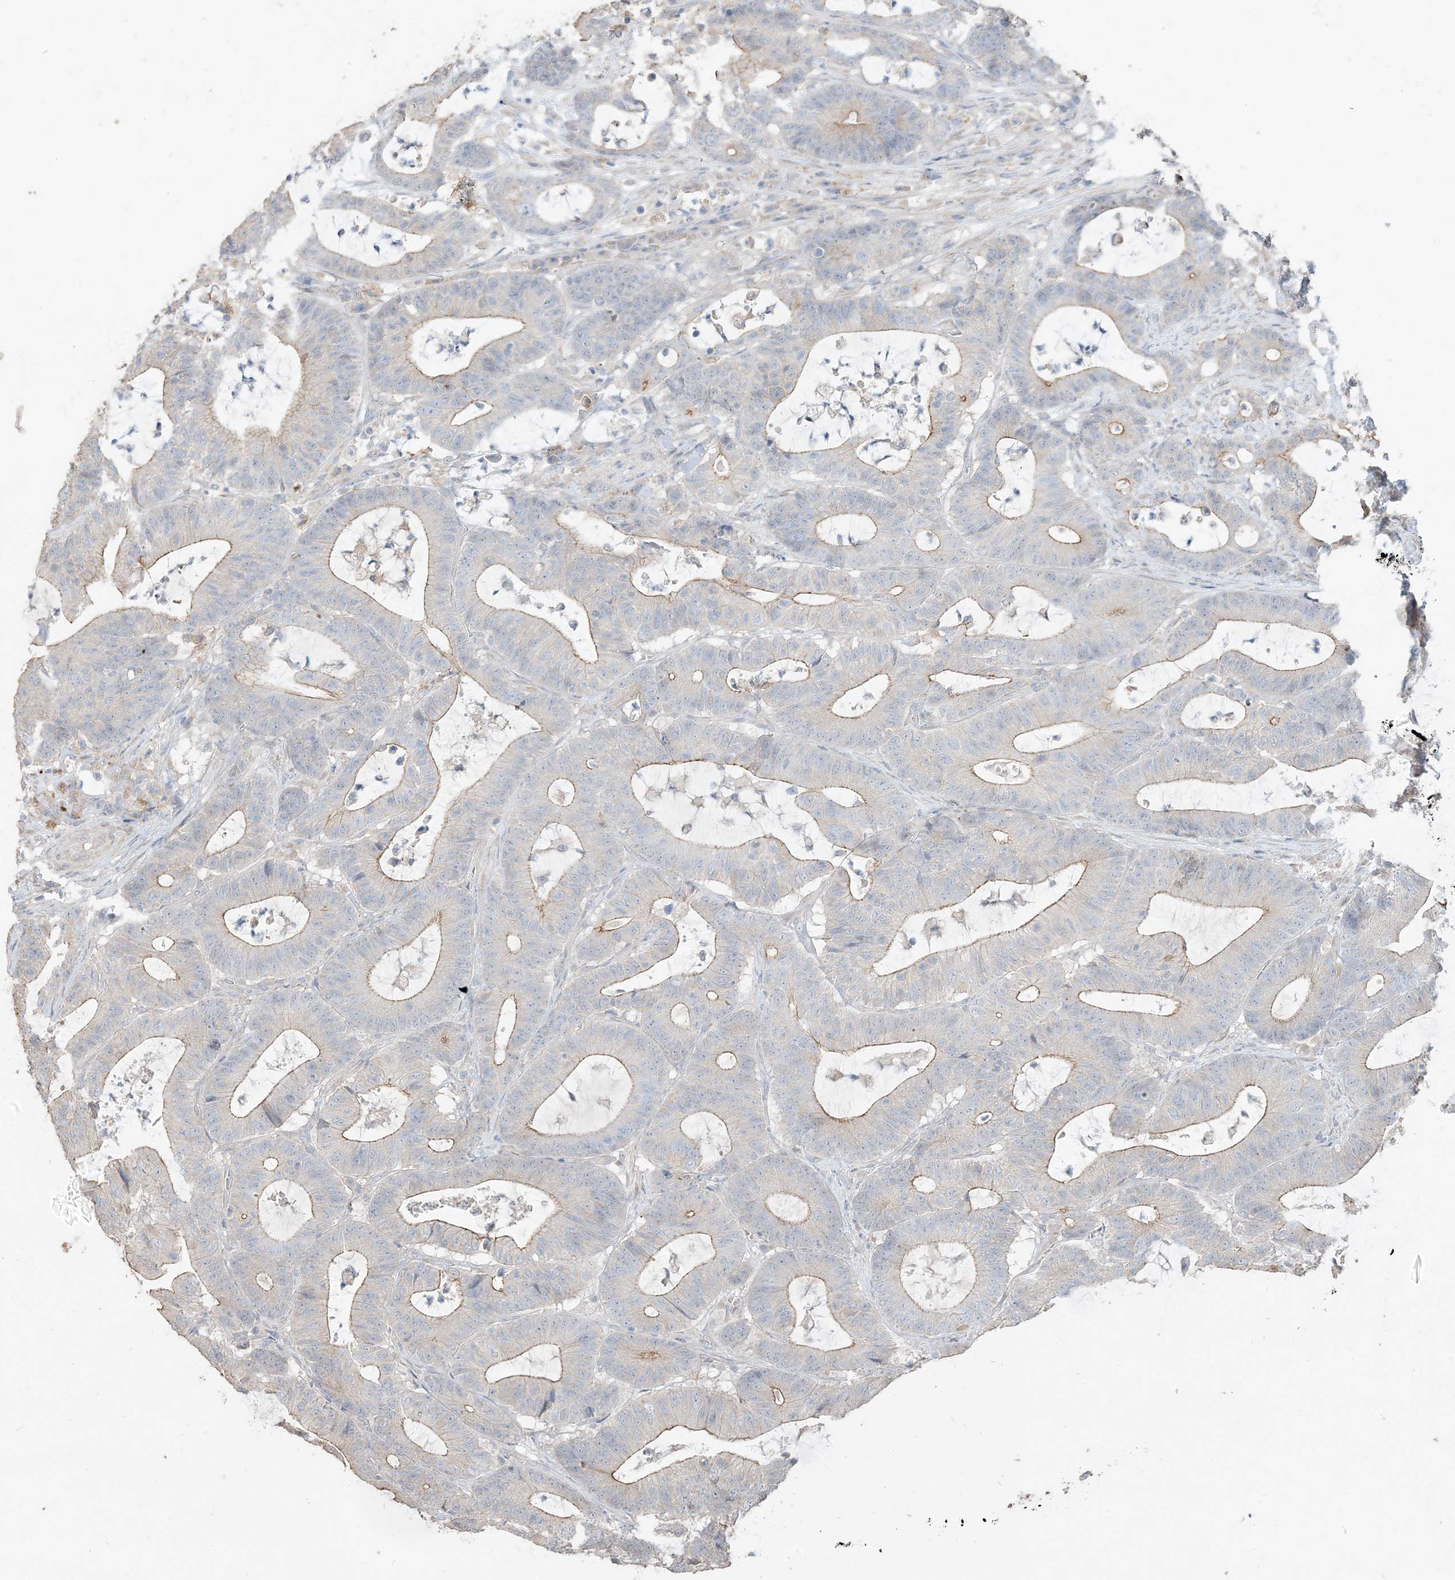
{"staining": {"intensity": "moderate", "quantity": "25%-75%", "location": "cytoplasmic/membranous"}, "tissue": "colorectal cancer", "cell_type": "Tumor cells", "image_type": "cancer", "snomed": [{"axis": "morphology", "description": "Adenocarcinoma, NOS"}, {"axis": "topography", "description": "Colon"}], "caption": "This image reveals immunohistochemistry (IHC) staining of human colorectal cancer (adenocarcinoma), with medium moderate cytoplasmic/membranous staining in about 25%-75% of tumor cells.", "gene": "RNF175", "patient": {"sex": "female", "age": 84}}